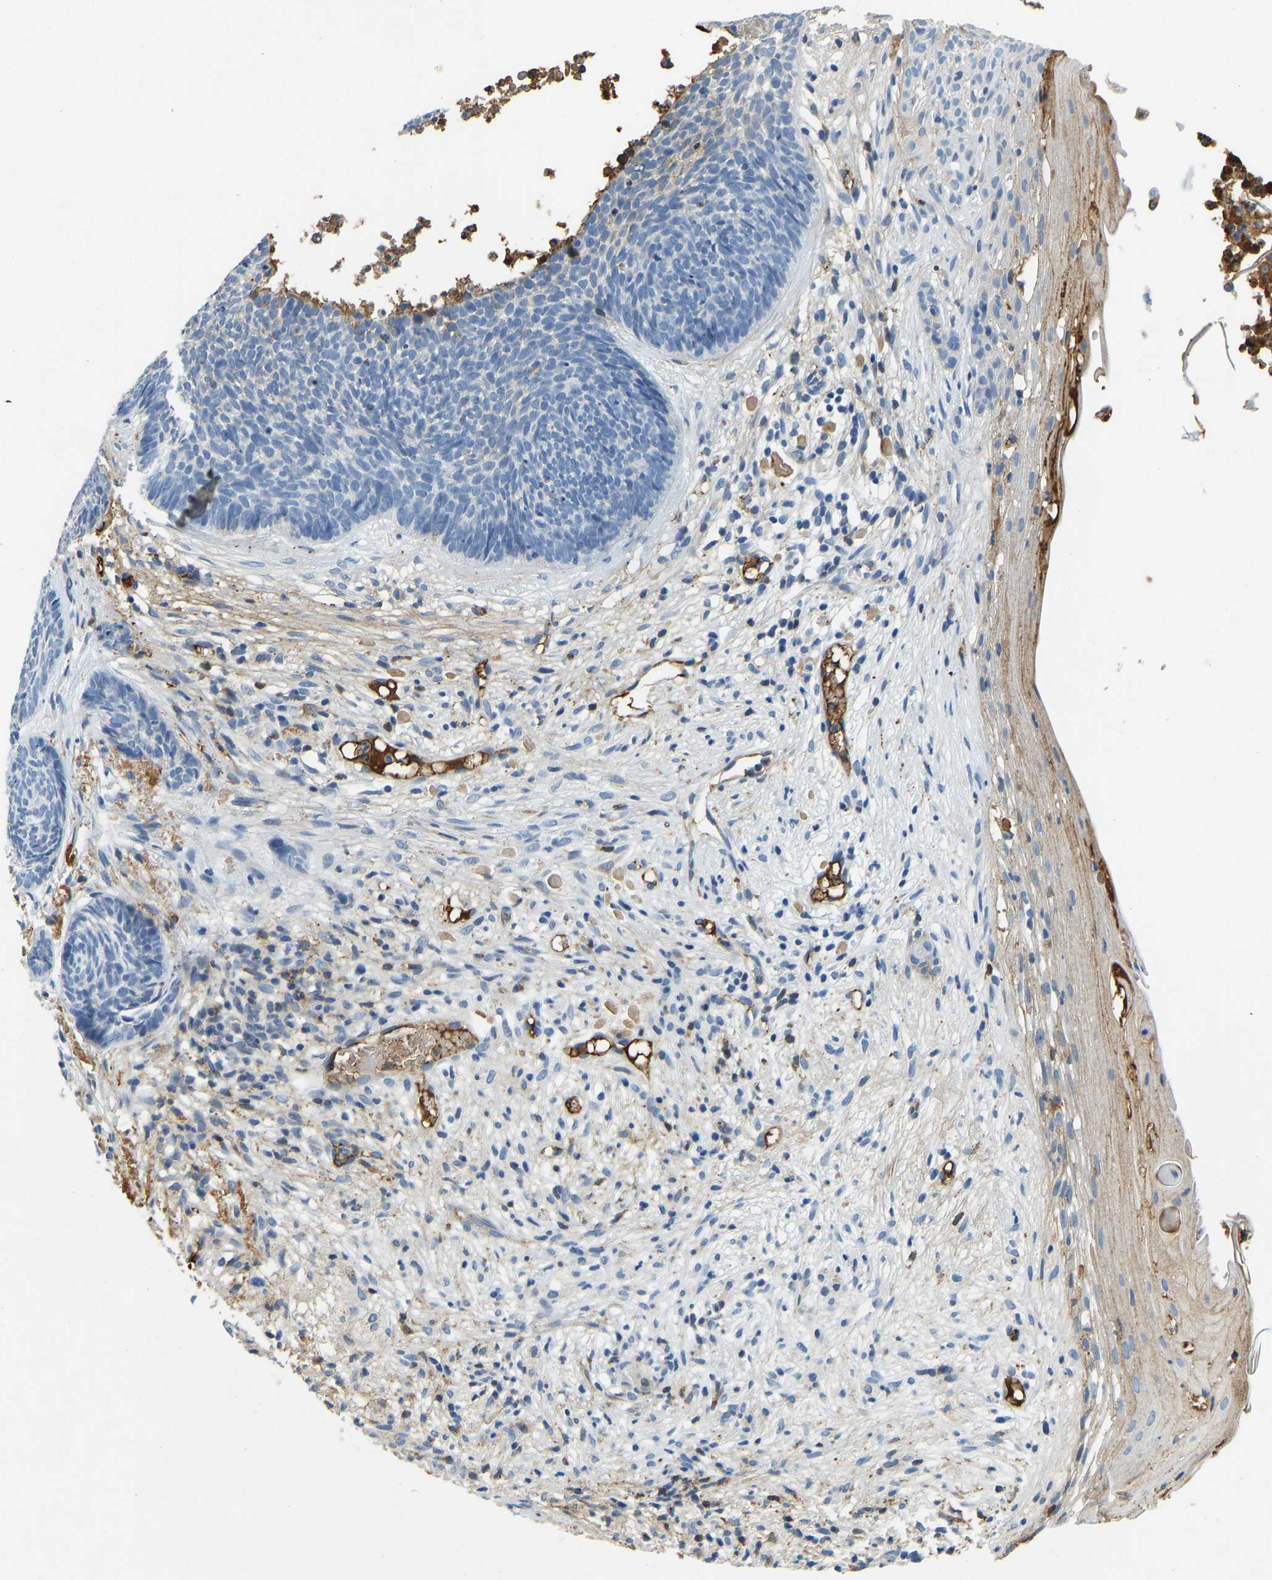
{"staining": {"intensity": "negative", "quantity": "none", "location": "none"}, "tissue": "skin cancer", "cell_type": "Tumor cells", "image_type": "cancer", "snomed": [{"axis": "morphology", "description": "Basal cell carcinoma"}, {"axis": "topography", "description": "Skin"}], "caption": "Immunohistochemistry (IHC) of skin cancer displays no expression in tumor cells.", "gene": "THBS4", "patient": {"sex": "female", "age": 70}}